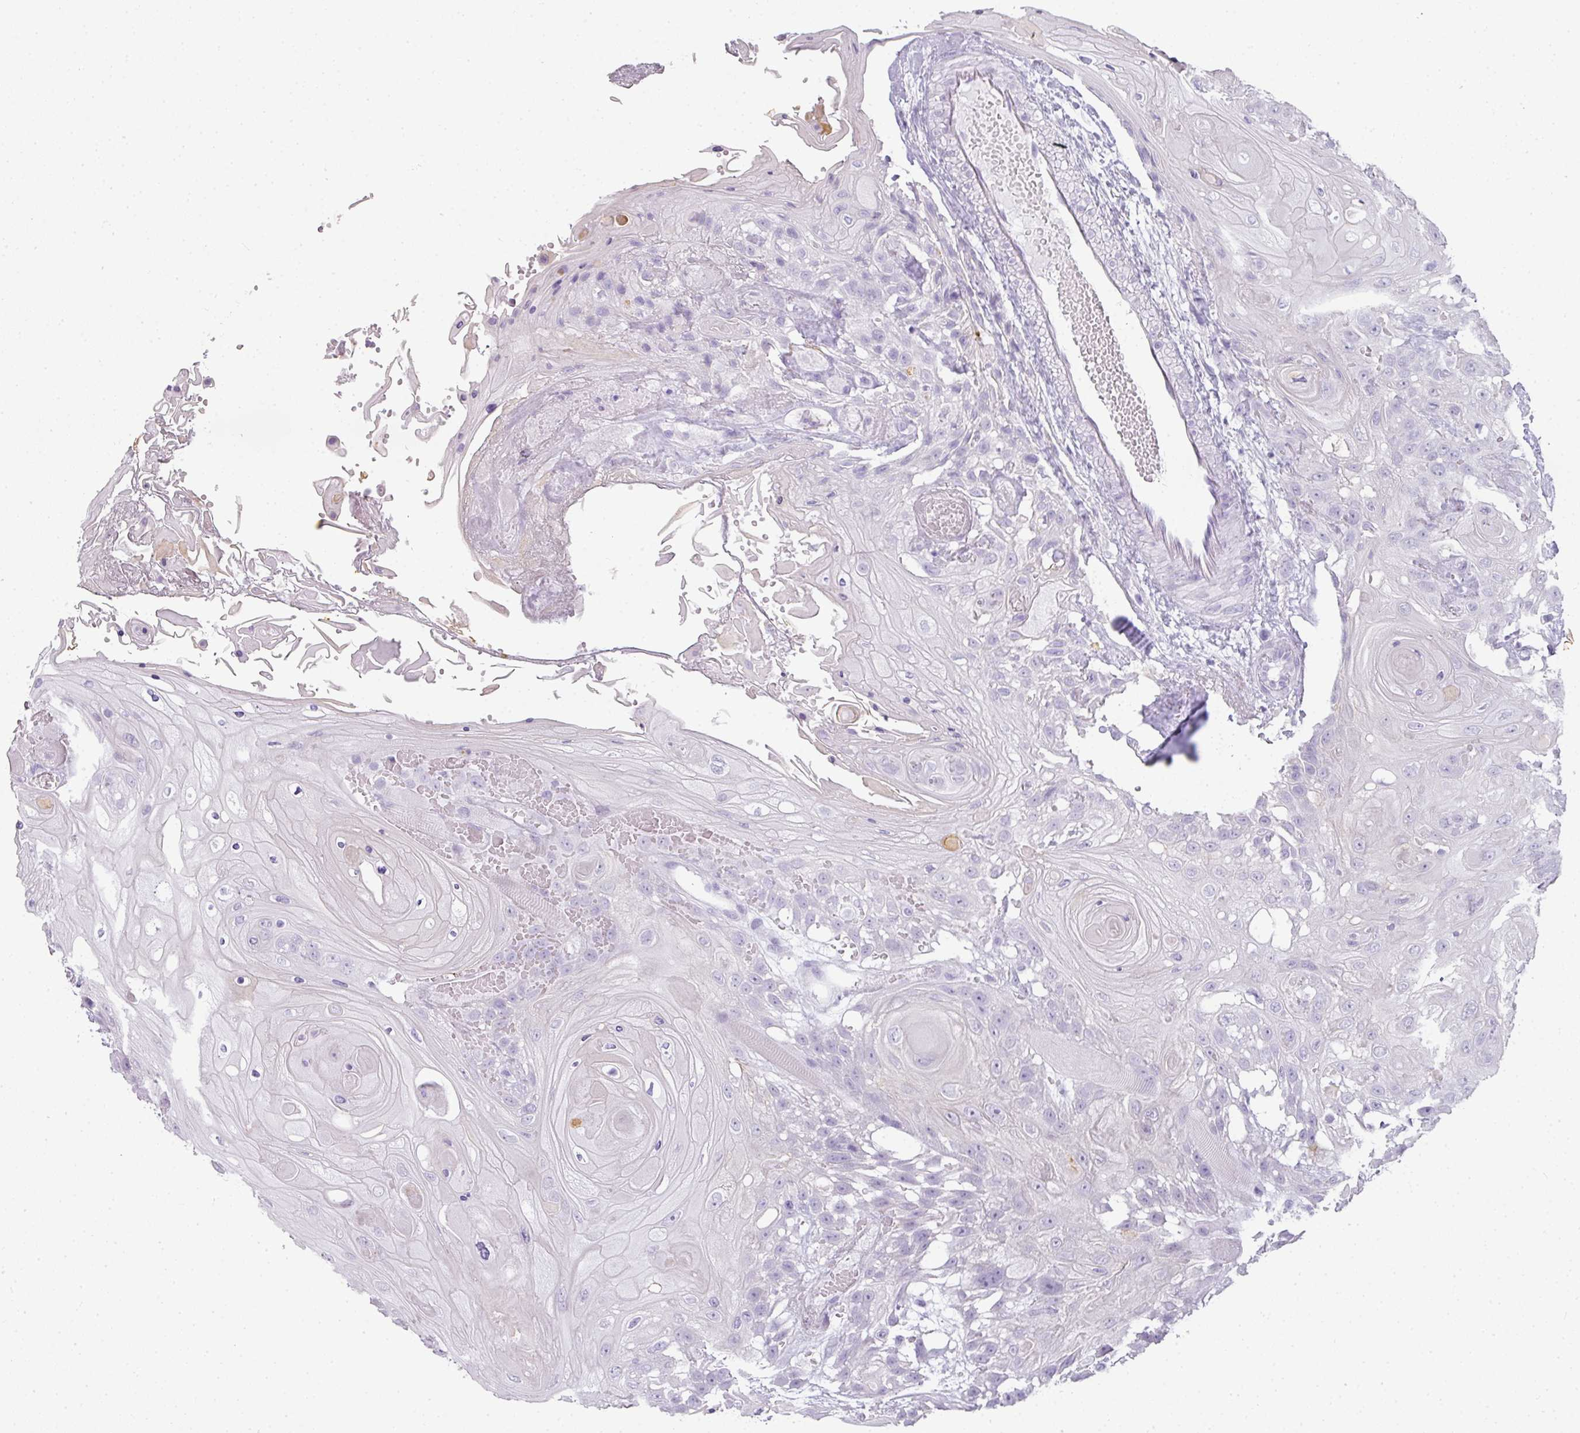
{"staining": {"intensity": "negative", "quantity": "none", "location": "none"}, "tissue": "head and neck cancer", "cell_type": "Tumor cells", "image_type": "cancer", "snomed": [{"axis": "morphology", "description": "Squamous cell carcinoma, NOS"}, {"axis": "topography", "description": "Head-Neck"}], "caption": "This is an immunohistochemistry (IHC) histopathology image of human head and neck cancer. There is no expression in tumor cells.", "gene": "RBMY1F", "patient": {"sex": "female", "age": 43}}